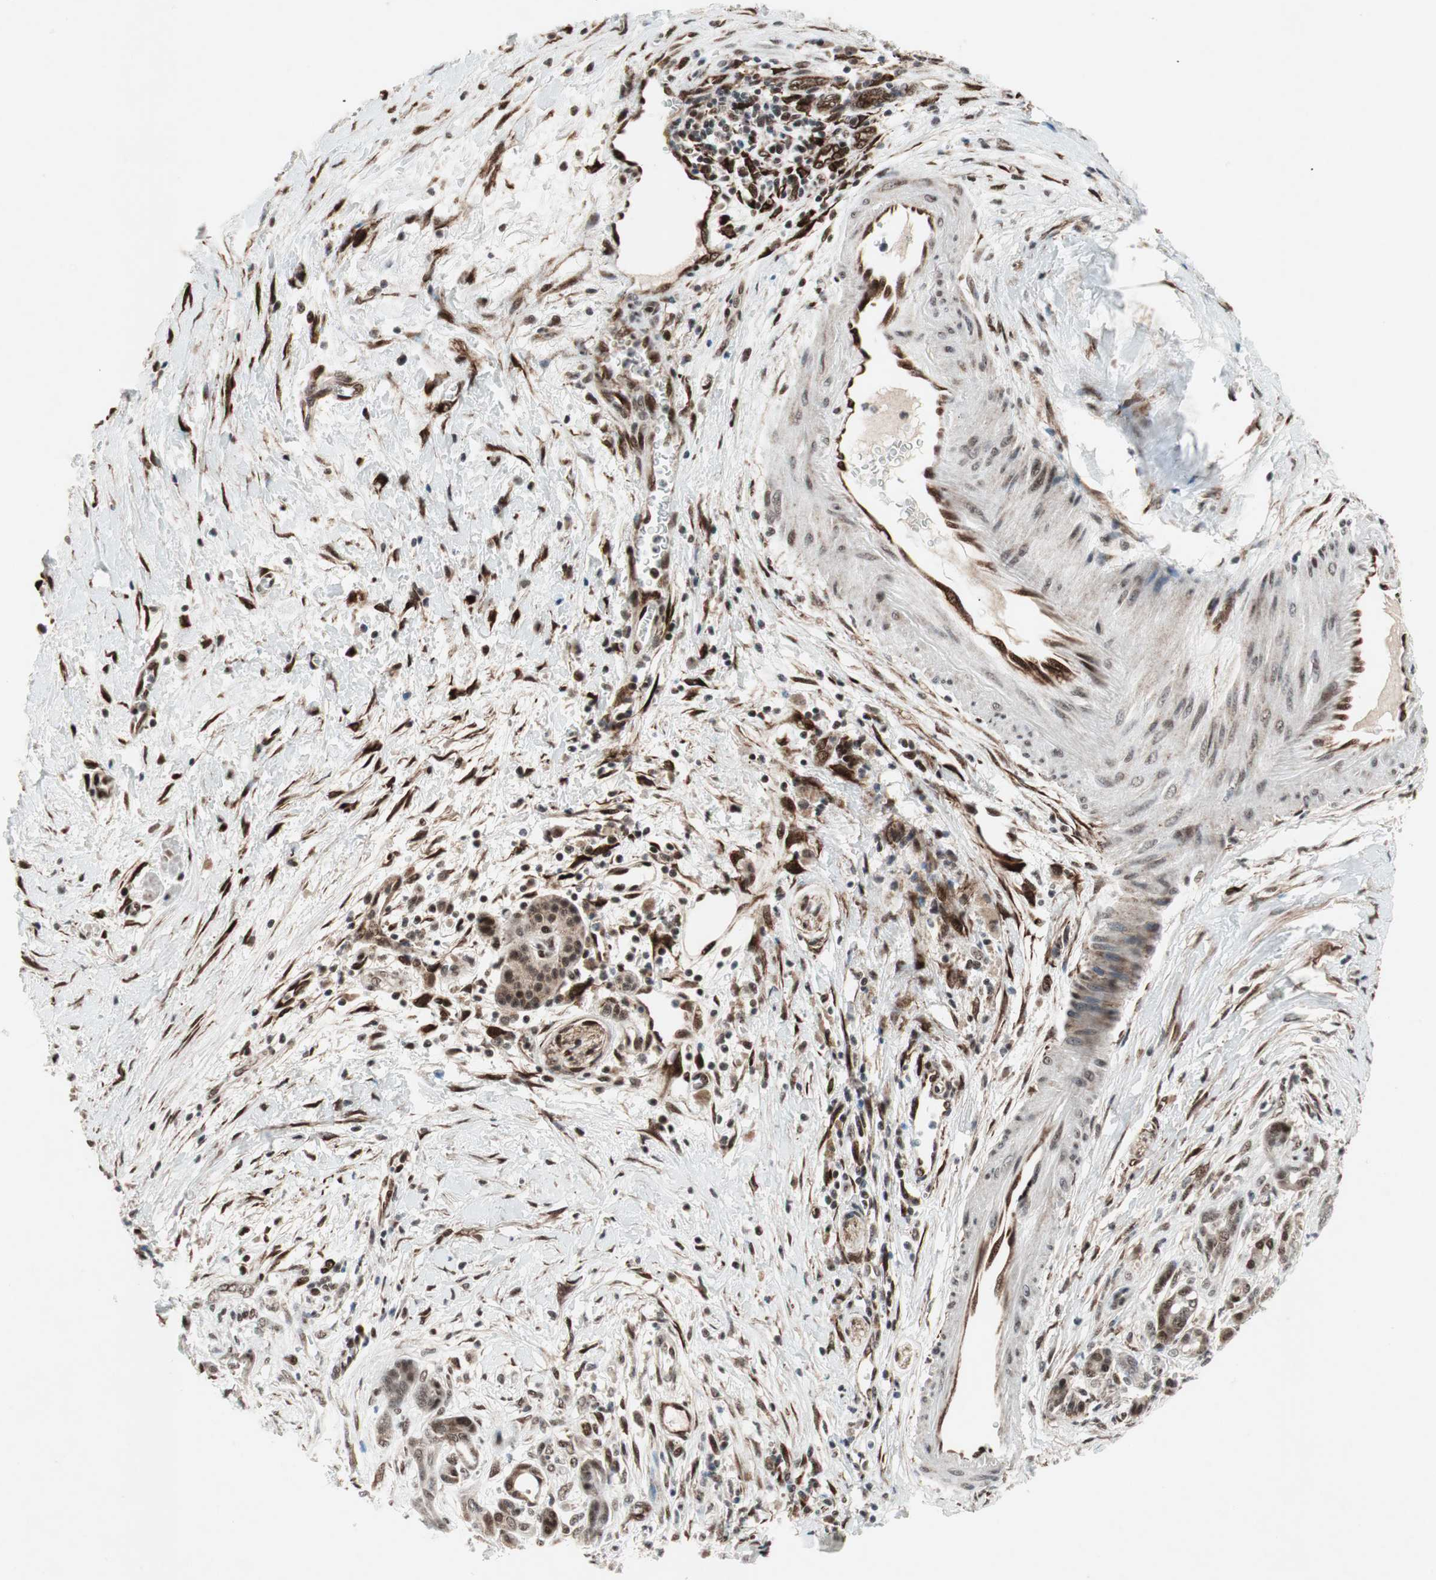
{"staining": {"intensity": "moderate", "quantity": ">75%", "location": "nuclear"}, "tissue": "pancreatic cancer", "cell_type": "Tumor cells", "image_type": "cancer", "snomed": [{"axis": "morphology", "description": "Adenocarcinoma, NOS"}, {"axis": "topography", "description": "Pancreas"}], "caption": "Moderate nuclear protein staining is identified in about >75% of tumor cells in pancreatic cancer (adenocarcinoma).", "gene": "TCF12", "patient": {"sex": "male", "age": 59}}